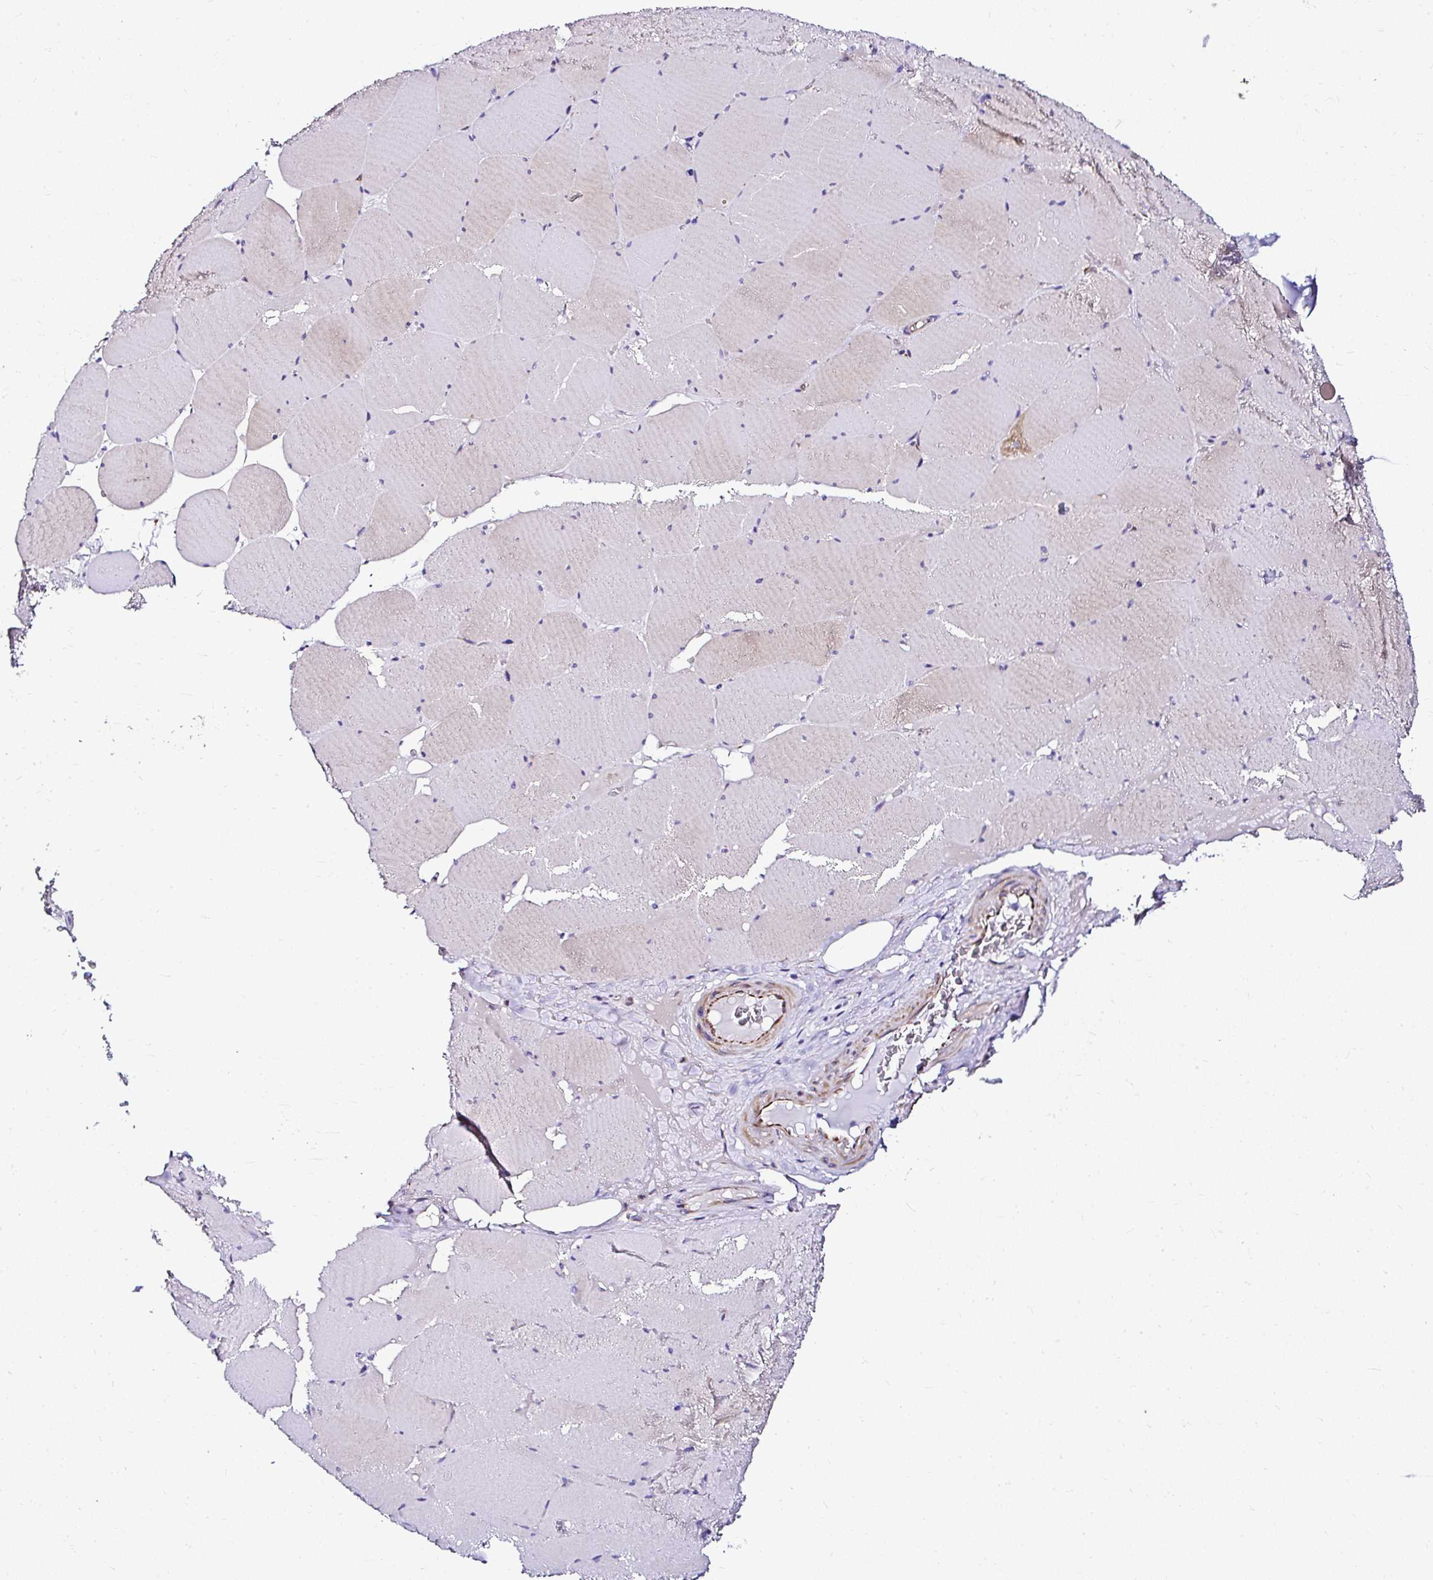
{"staining": {"intensity": "moderate", "quantity": "25%-75%", "location": "cytoplasmic/membranous"}, "tissue": "skeletal muscle", "cell_type": "Myocytes", "image_type": "normal", "snomed": [{"axis": "morphology", "description": "Normal tissue, NOS"}, {"axis": "topography", "description": "Skeletal muscle"}, {"axis": "topography", "description": "Head-Neck"}], "caption": "The histopathology image exhibits immunohistochemical staining of benign skeletal muscle. There is moderate cytoplasmic/membranous expression is appreciated in approximately 25%-75% of myocytes.", "gene": "DEPDC5", "patient": {"sex": "male", "age": 66}}